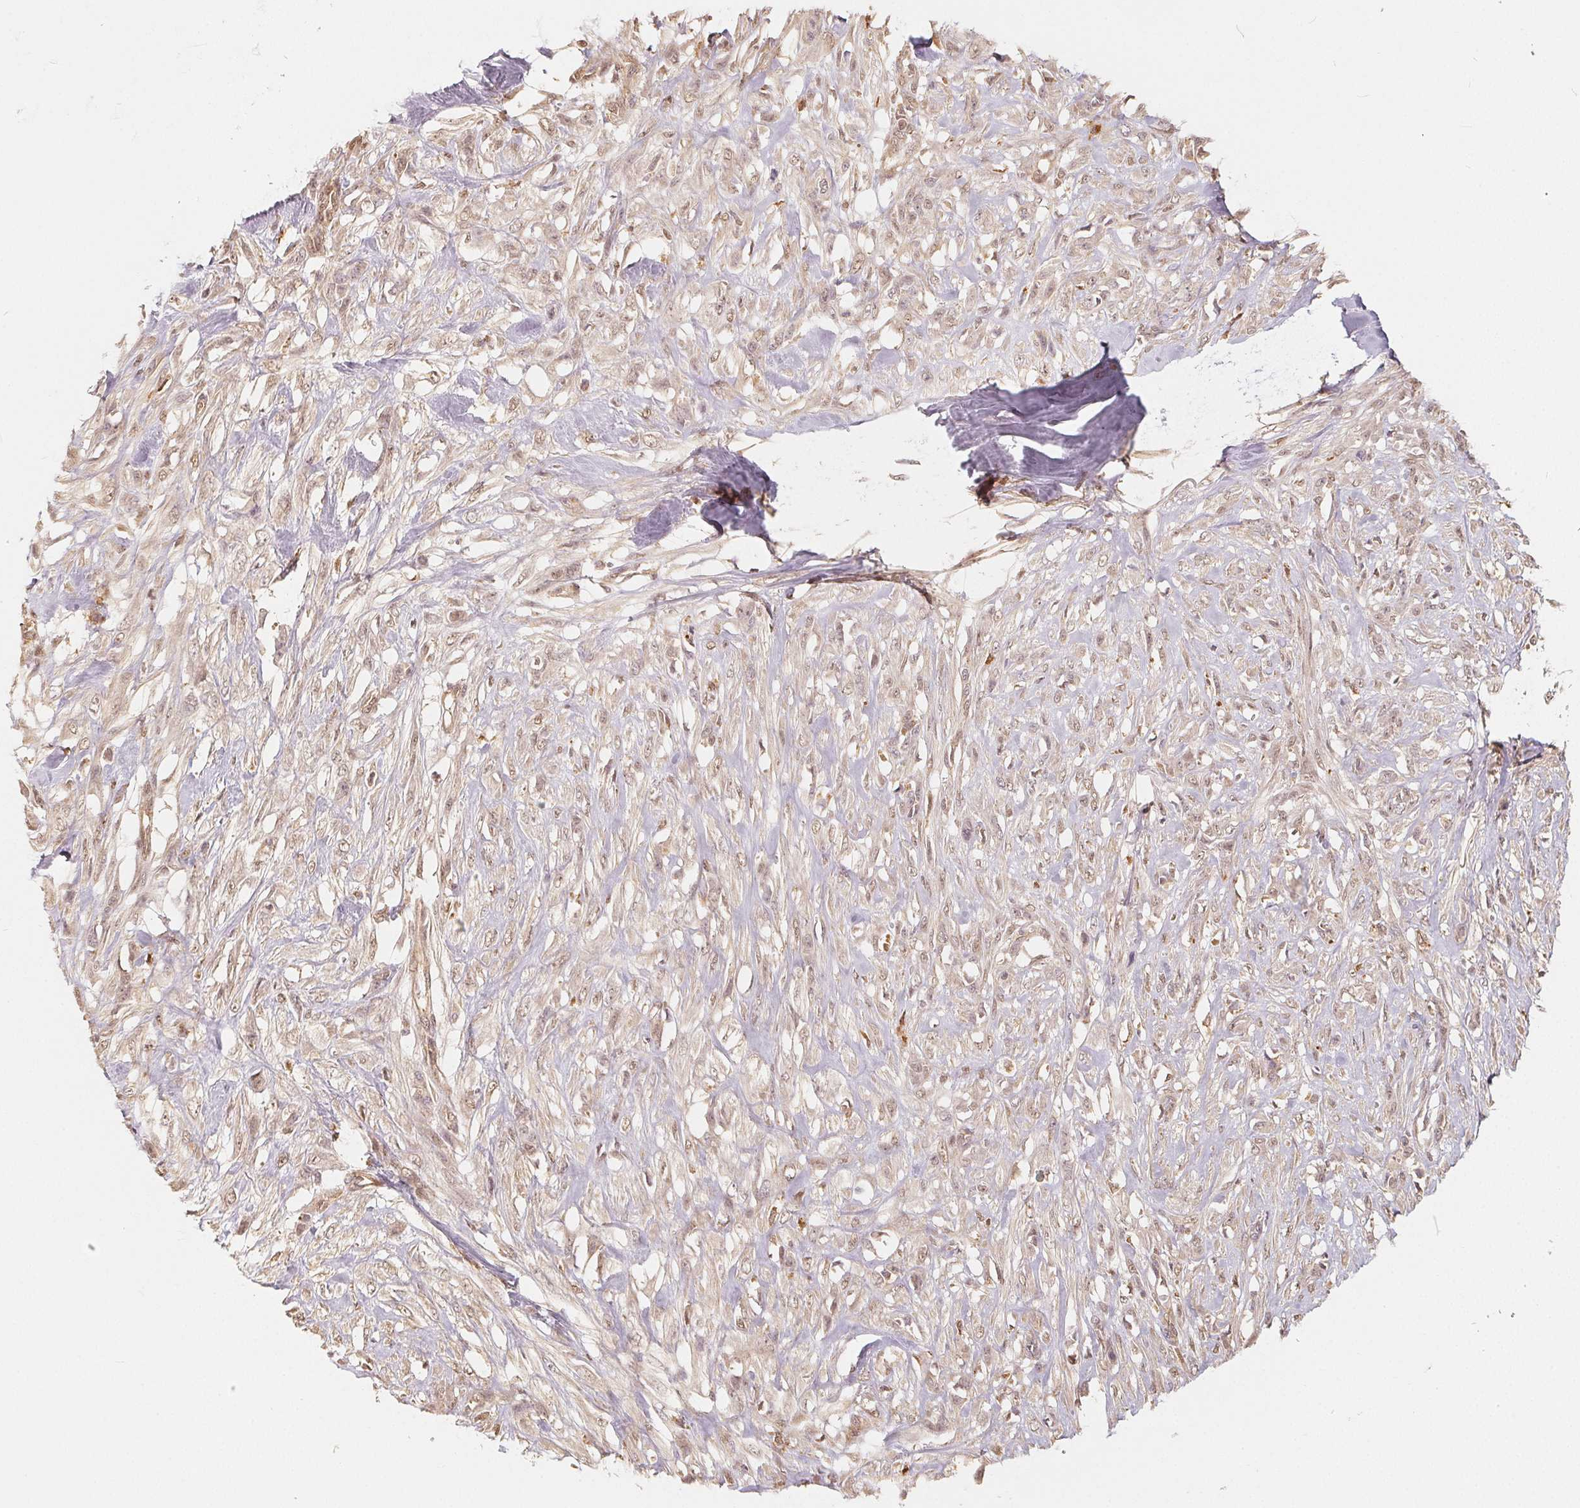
{"staining": {"intensity": "weak", "quantity": ">75%", "location": "cytoplasmic/membranous,nuclear"}, "tissue": "skin cancer", "cell_type": "Tumor cells", "image_type": "cancer", "snomed": [{"axis": "morphology", "description": "Squamous cell carcinoma, NOS"}, {"axis": "topography", "description": "Skin"}], "caption": "Approximately >75% of tumor cells in human skin cancer (squamous cell carcinoma) display weak cytoplasmic/membranous and nuclear protein staining as visualized by brown immunohistochemical staining.", "gene": "GUSB", "patient": {"sex": "female", "age": 59}}